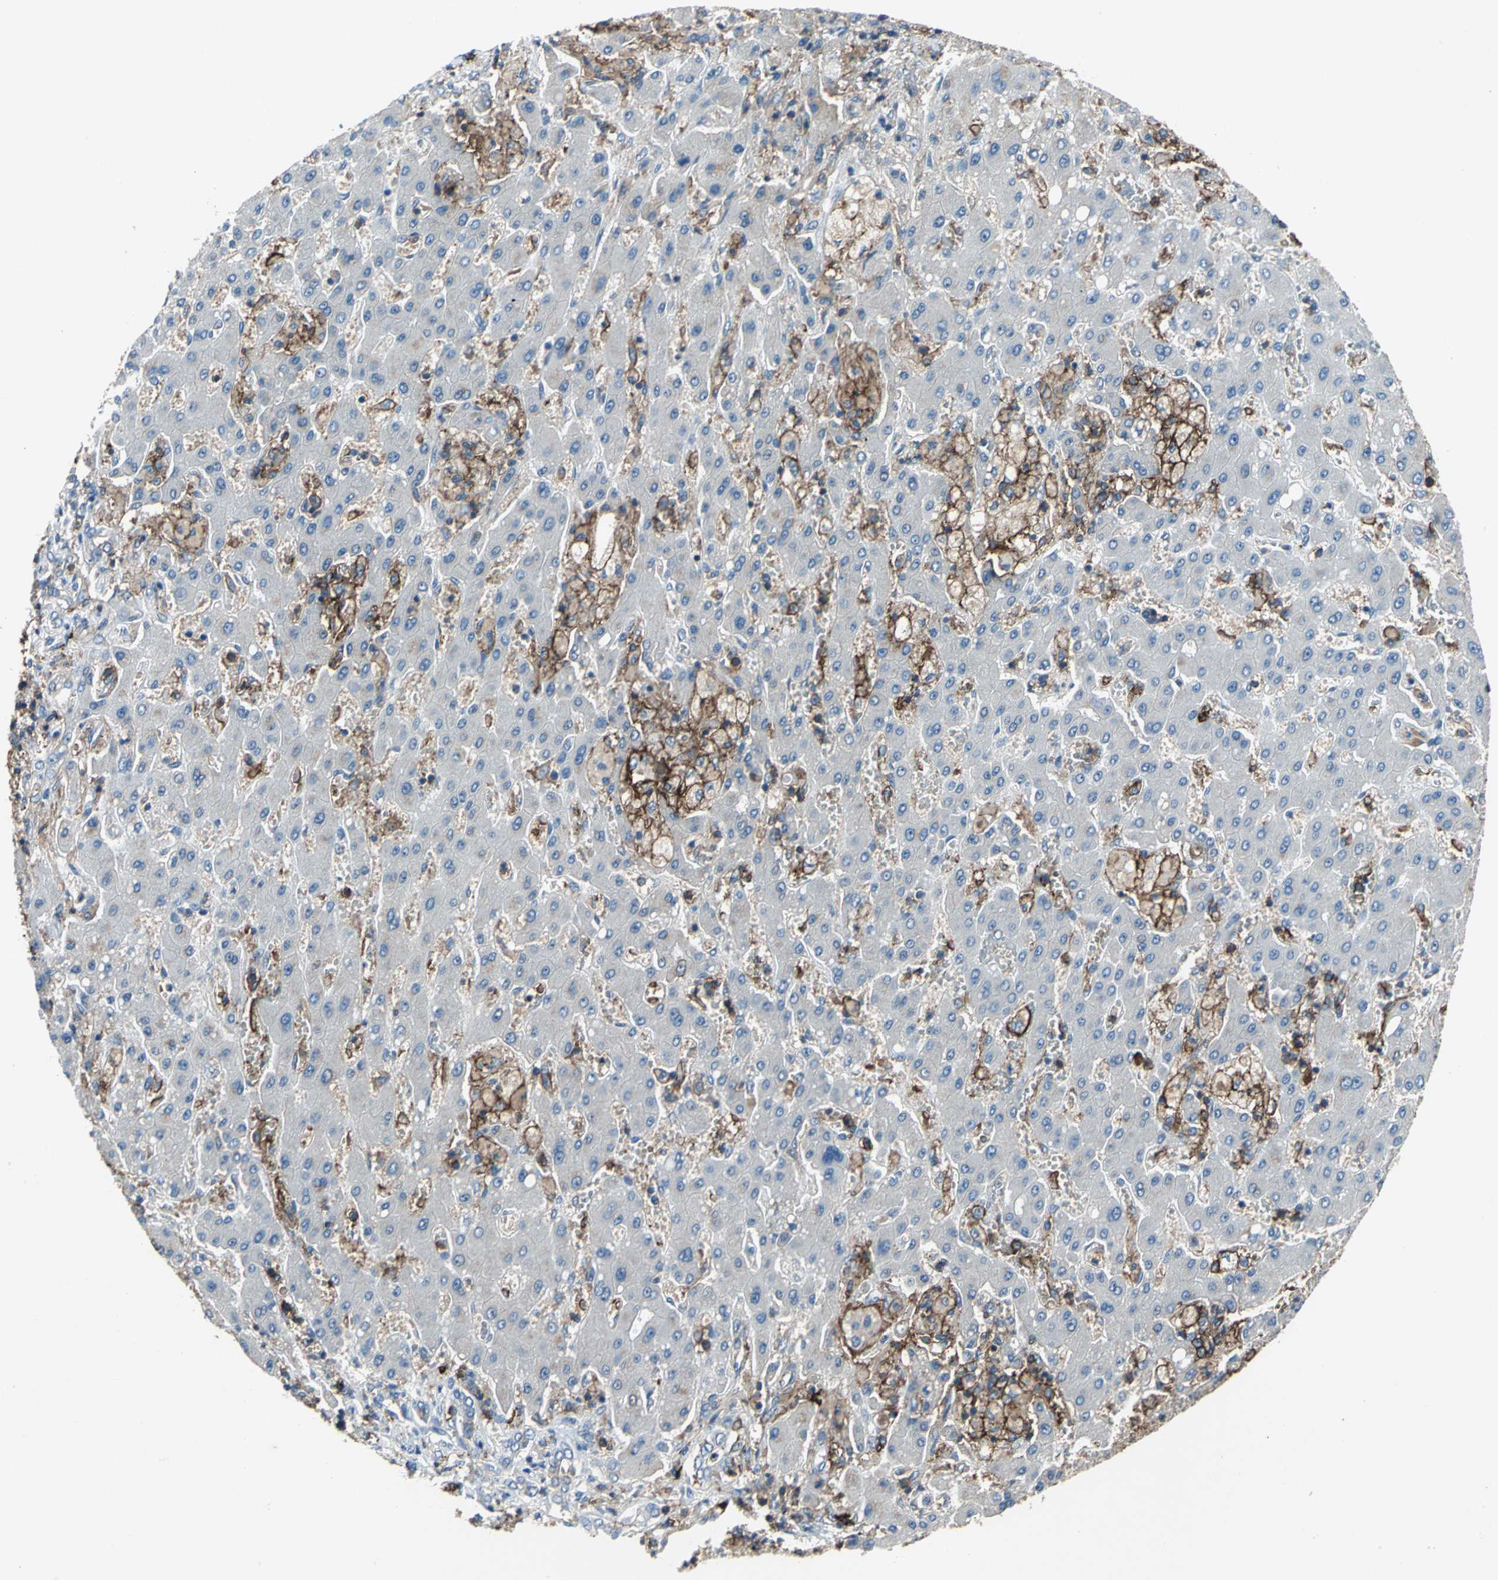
{"staining": {"intensity": "strong", "quantity": ">75%", "location": "cytoplasmic/membranous"}, "tissue": "liver cancer", "cell_type": "Tumor cells", "image_type": "cancer", "snomed": [{"axis": "morphology", "description": "Cholangiocarcinoma"}, {"axis": "topography", "description": "Liver"}], "caption": "Liver cancer stained with a protein marker shows strong staining in tumor cells.", "gene": "CD44", "patient": {"sex": "male", "age": 50}}